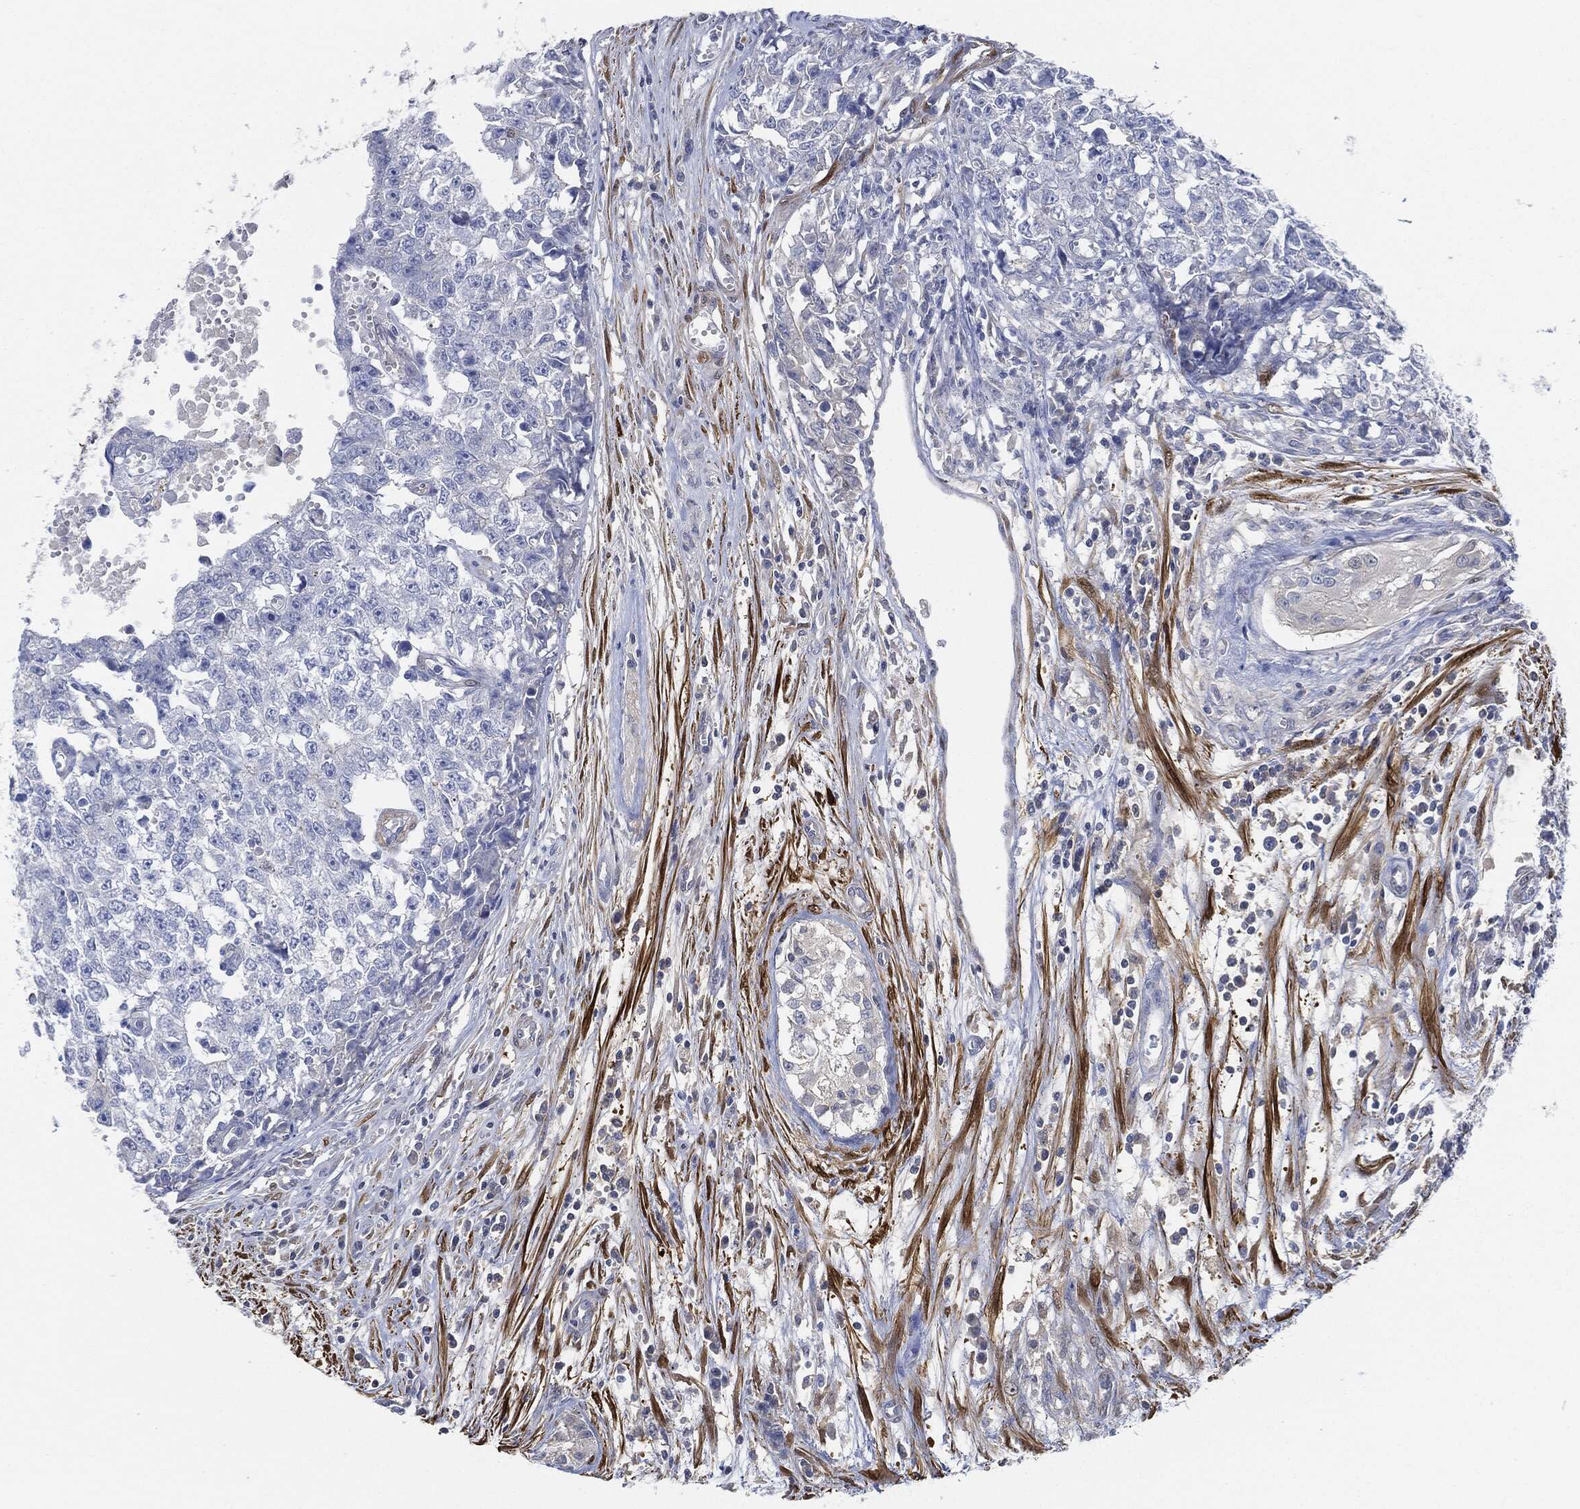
{"staining": {"intensity": "negative", "quantity": "none", "location": "none"}, "tissue": "testis cancer", "cell_type": "Tumor cells", "image_type": "cancer", "snomed": [{"axis": "morphology", "description": "Seminoma, NOS"}, {"axis": "morphology", "description": "Carcinoma, Embryonal, NOS"}, {"axis": "topography", "description": "Testis"}], "caption": "High power microscopy micrograph of an immunohistochemistry (IHC) micrograph of embryonal carcinoma (testis), revealing no significant expression in tumor cells. The staining was performed using DAB to visualize the protein expression in brown, while the nuclei were stained in blue with hematoxylin (Magnification: 20x).", "gene": "TAGLN", "patient": {"sex": "male", "age": 22}}